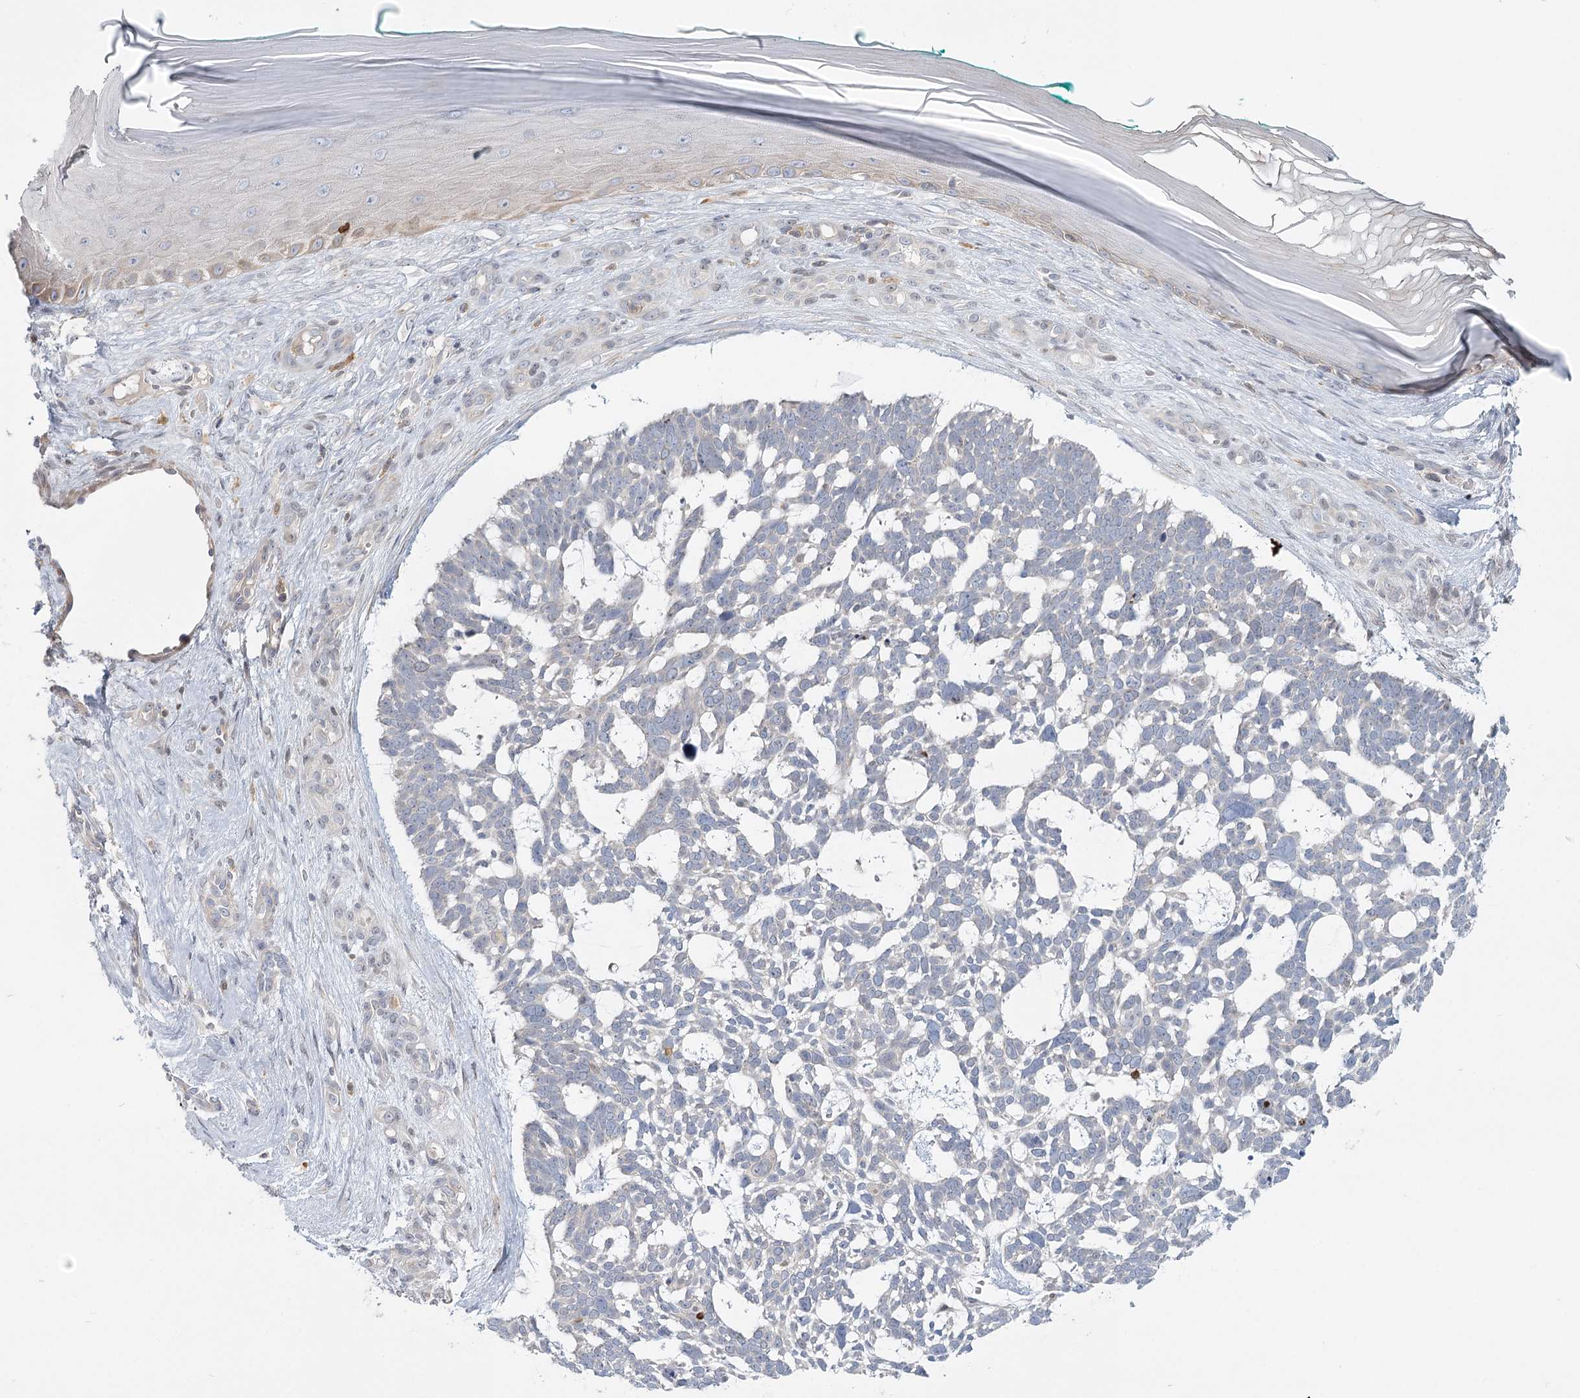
{"staining": {"intensity": "negative", "quantity": "none", "location": "none"}, "tissue": "skin cancer", "cell_type": "Tumor cells", "image_type": "cancer", "snomed": [{"axis": "morphology", "description": "Basal cell carcinoma"}, {"axis": "topography", "description": "Skin"}], "caption": "Tumor cells are negative for brown protein staining in basal cell carcinoma (skin).", "gene": "USP11", "patient": {"sex": "male", "age": 88}}